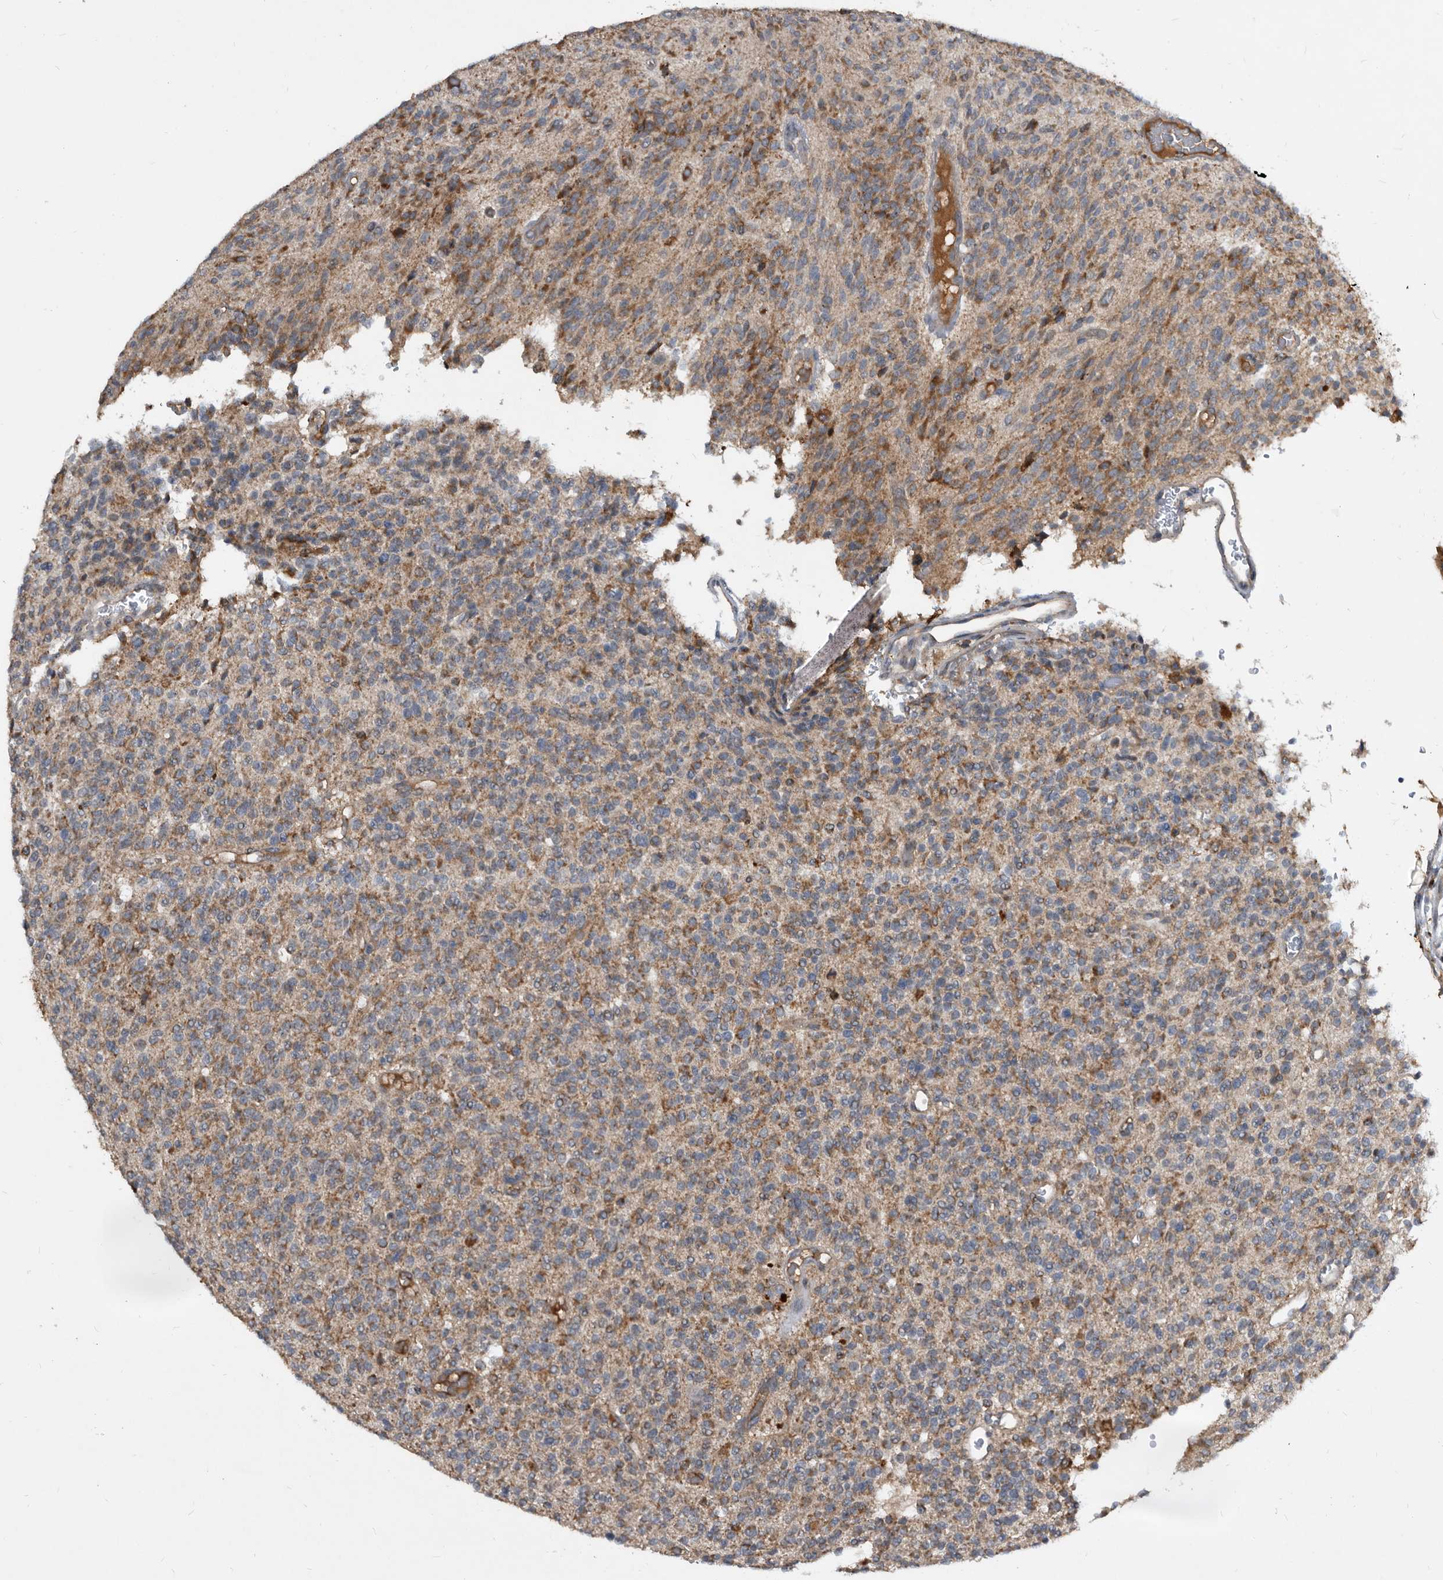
{"staining": {"intensity": "moderate", "quantity": ">75%", "location": "cytoplasmic/membranous"}, "tissue": "glioma", "cell_type": "Tumor cells", "image_type": "cancer", "snomed": [{"axis": "morphology", "description": "Glioma, malignant, High grade"}, {"axis": "topography", "description": "Brain"}], "caption": "About >75% of tumor cells in human glioma exhibit moderate cytoplasmic/membranous protein expression as visualized by brown immunohistochemical staining.", "gene": "PI15", "patient": {"sex": "male", "age": 34}}